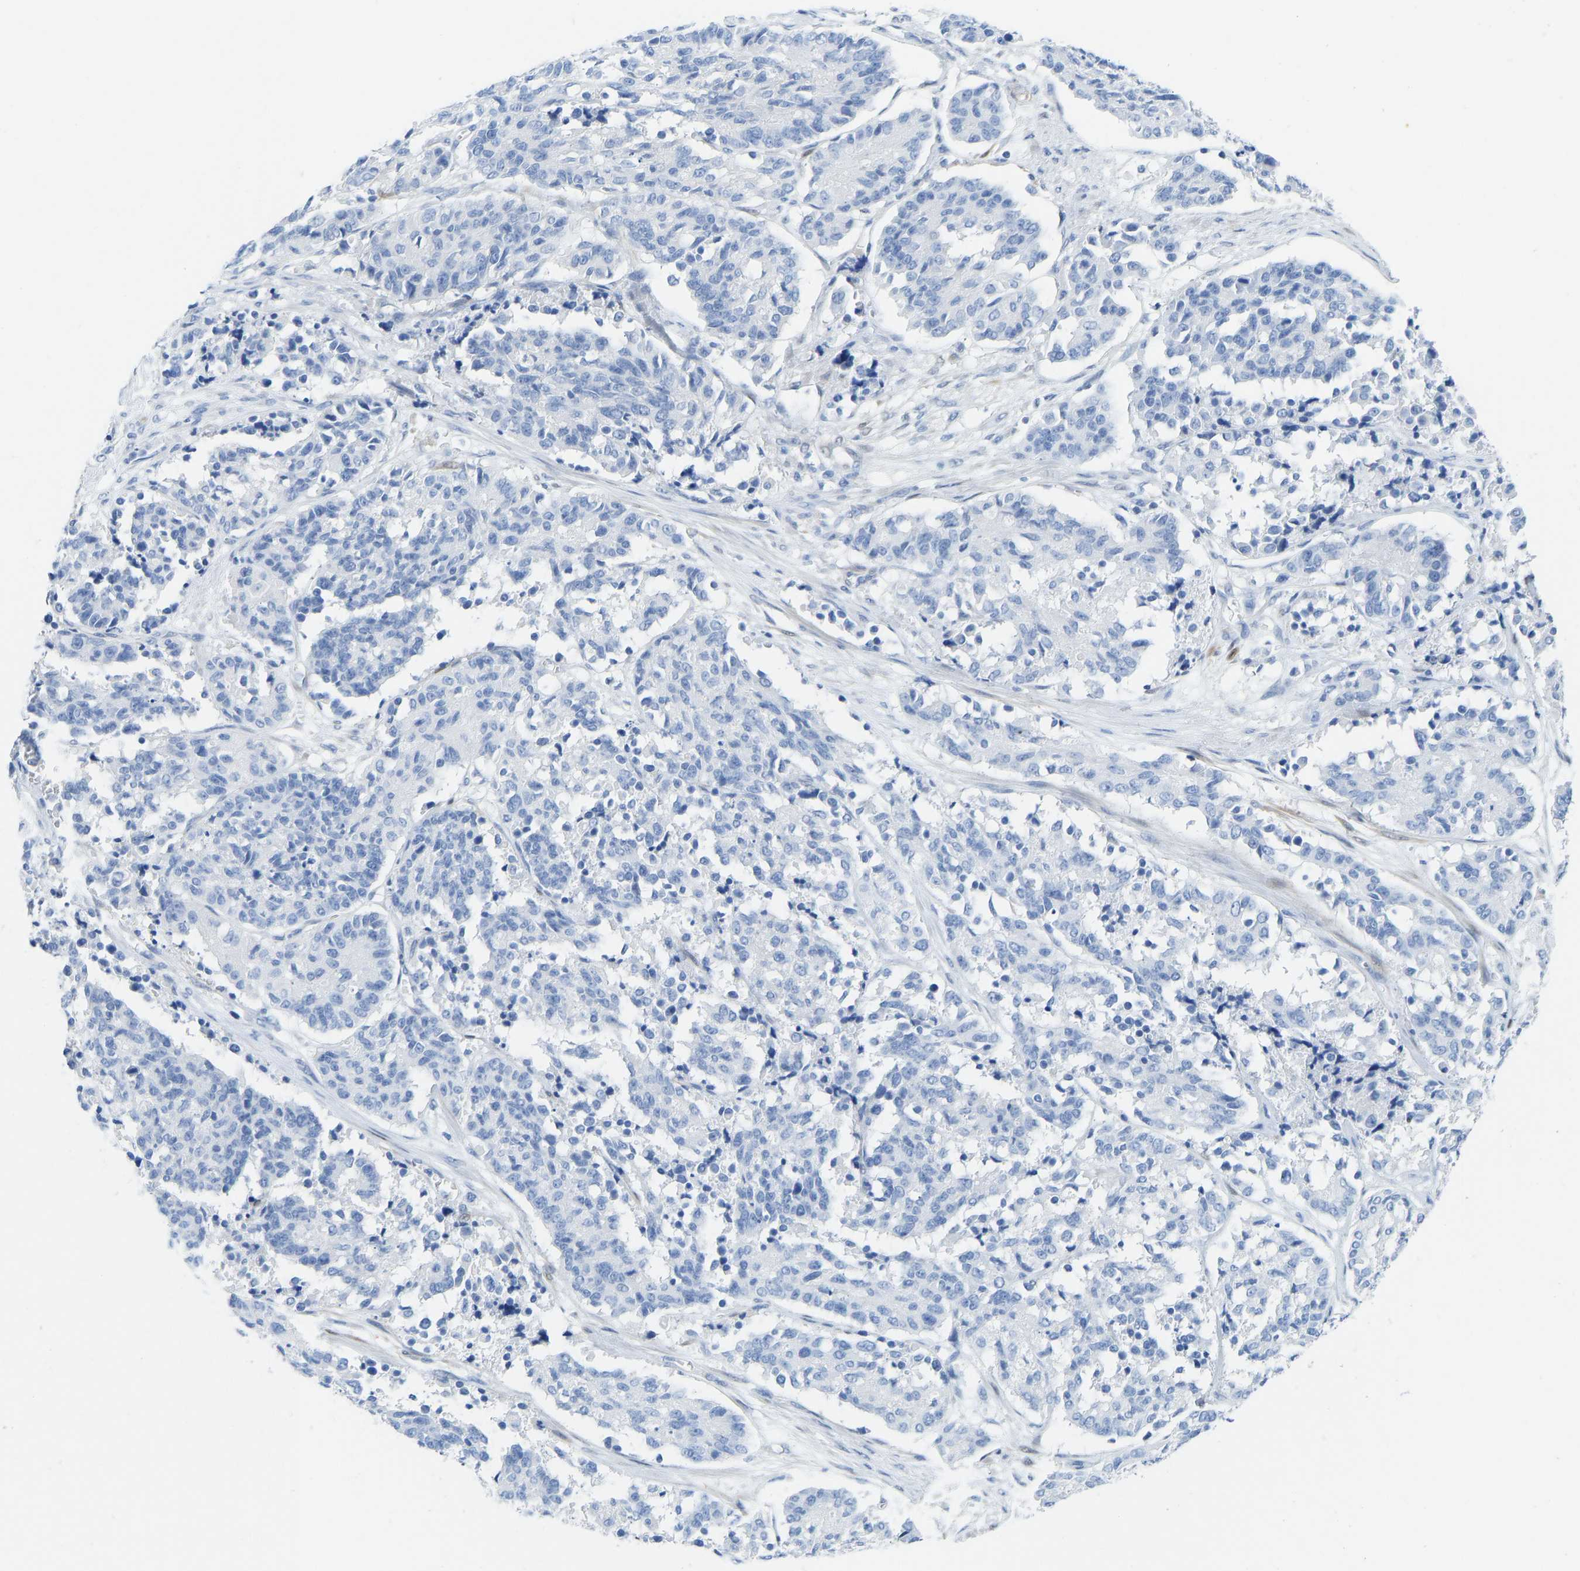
{"staining": {"intensity": "negative", "quantity": "none", "location": "none"}, "tissue": "cervical cancer", "cell_type": "Tumor cells", "image_type": "cancer", "snomed": [{"axis": "morphology", "description": "Squamous cell carcinoma, NOS"}, {"axis": "topography", "description": "Cervix"}], "caption": "Tumor cells are negative for brown protein staining in squamous cell carcinoma (cervical).", "gene": "NKAIN3", "patient": {"sex": "female", "age": 35}}